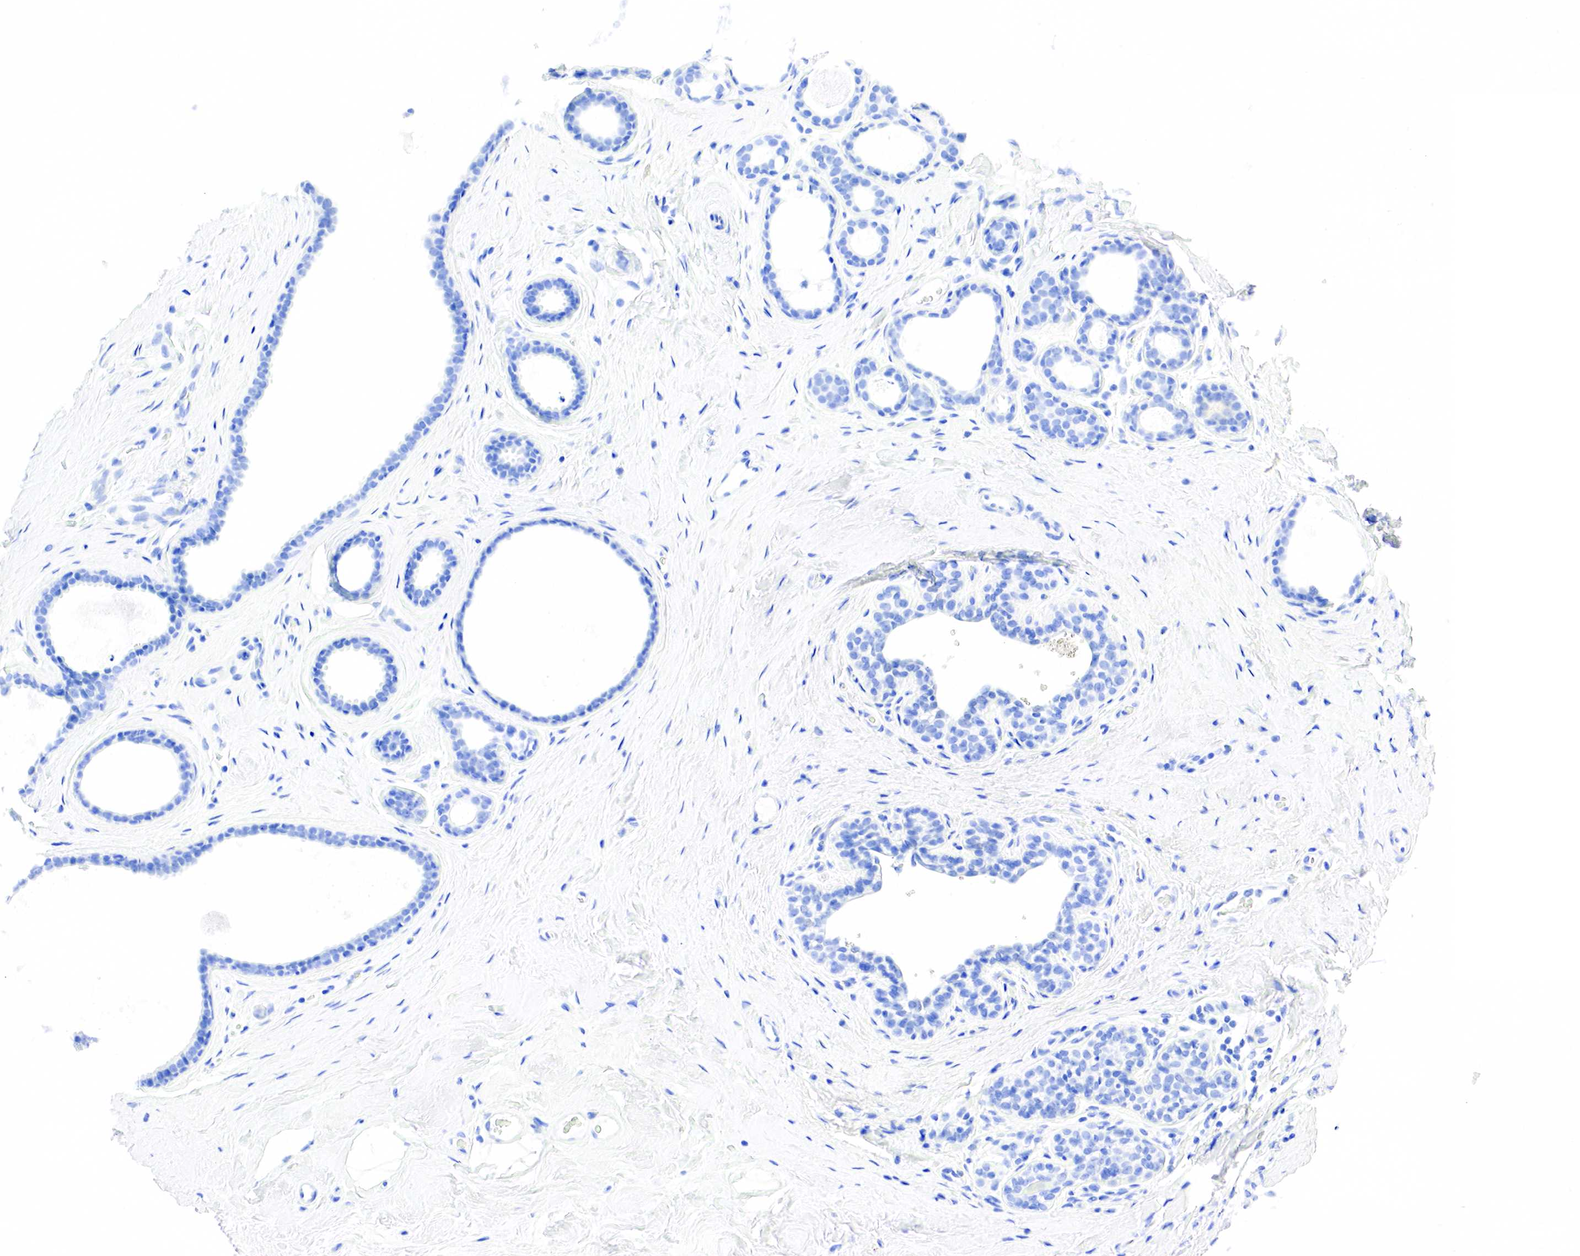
{"staining": {"intensity": "negative", "quantity": "none", "location": "none"}, "tissue": "breast cancer", "cell_type": "Tumor cells", "image_type": "cancer", "snomed": [{"axis": "morphology", "description": "Duct carcinoma"}, {"axis": "topography", "description": "Breast"}], "caption": "This is an IHC photomicrograph of breast cancer (intraductal carcinoma). There is no expression in tumor cells.", "gene": "PTH", "patient": {"sex": "female", "age": 72}}